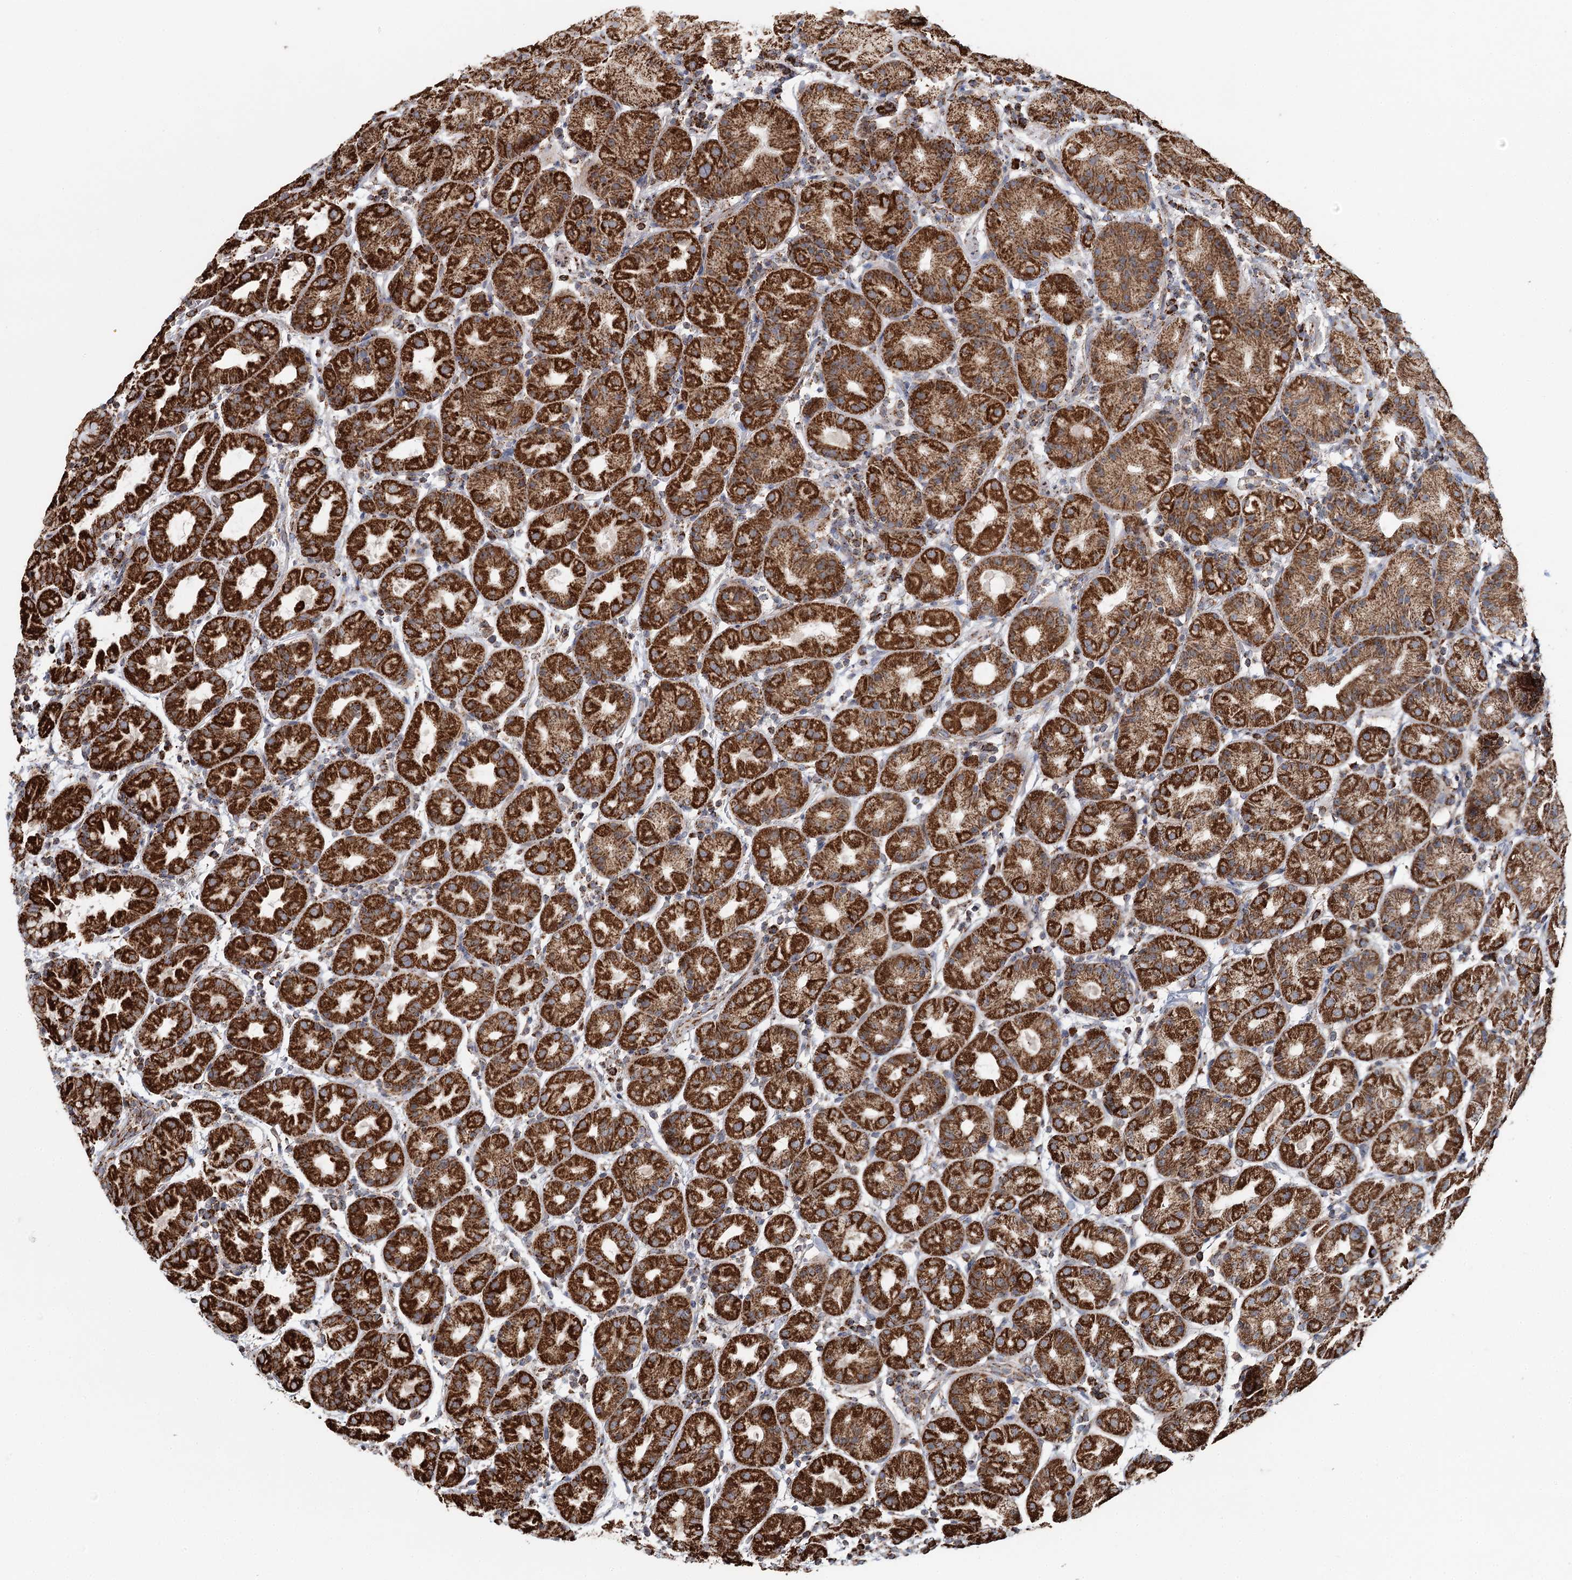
{"staining": {"intensity": "strong", "quantity": ">75%", "location": "cytoplasmic/membranous"}, "tissue": "stomach", "cell_type": "Glandular cells", "image_type": "normal", "snomed": [{"axis": "morphology", "description": "Normal tissue, NOS"}, {"axis": "topography", "description": "Stomach"}], "caption": "A photomicrograph of human stomach stained for a protein displays strong cytoplasmic/membranous brown staining in glandular cells.", "gene": "APH1A", "patient": {"sex": "female", "age": 79}}